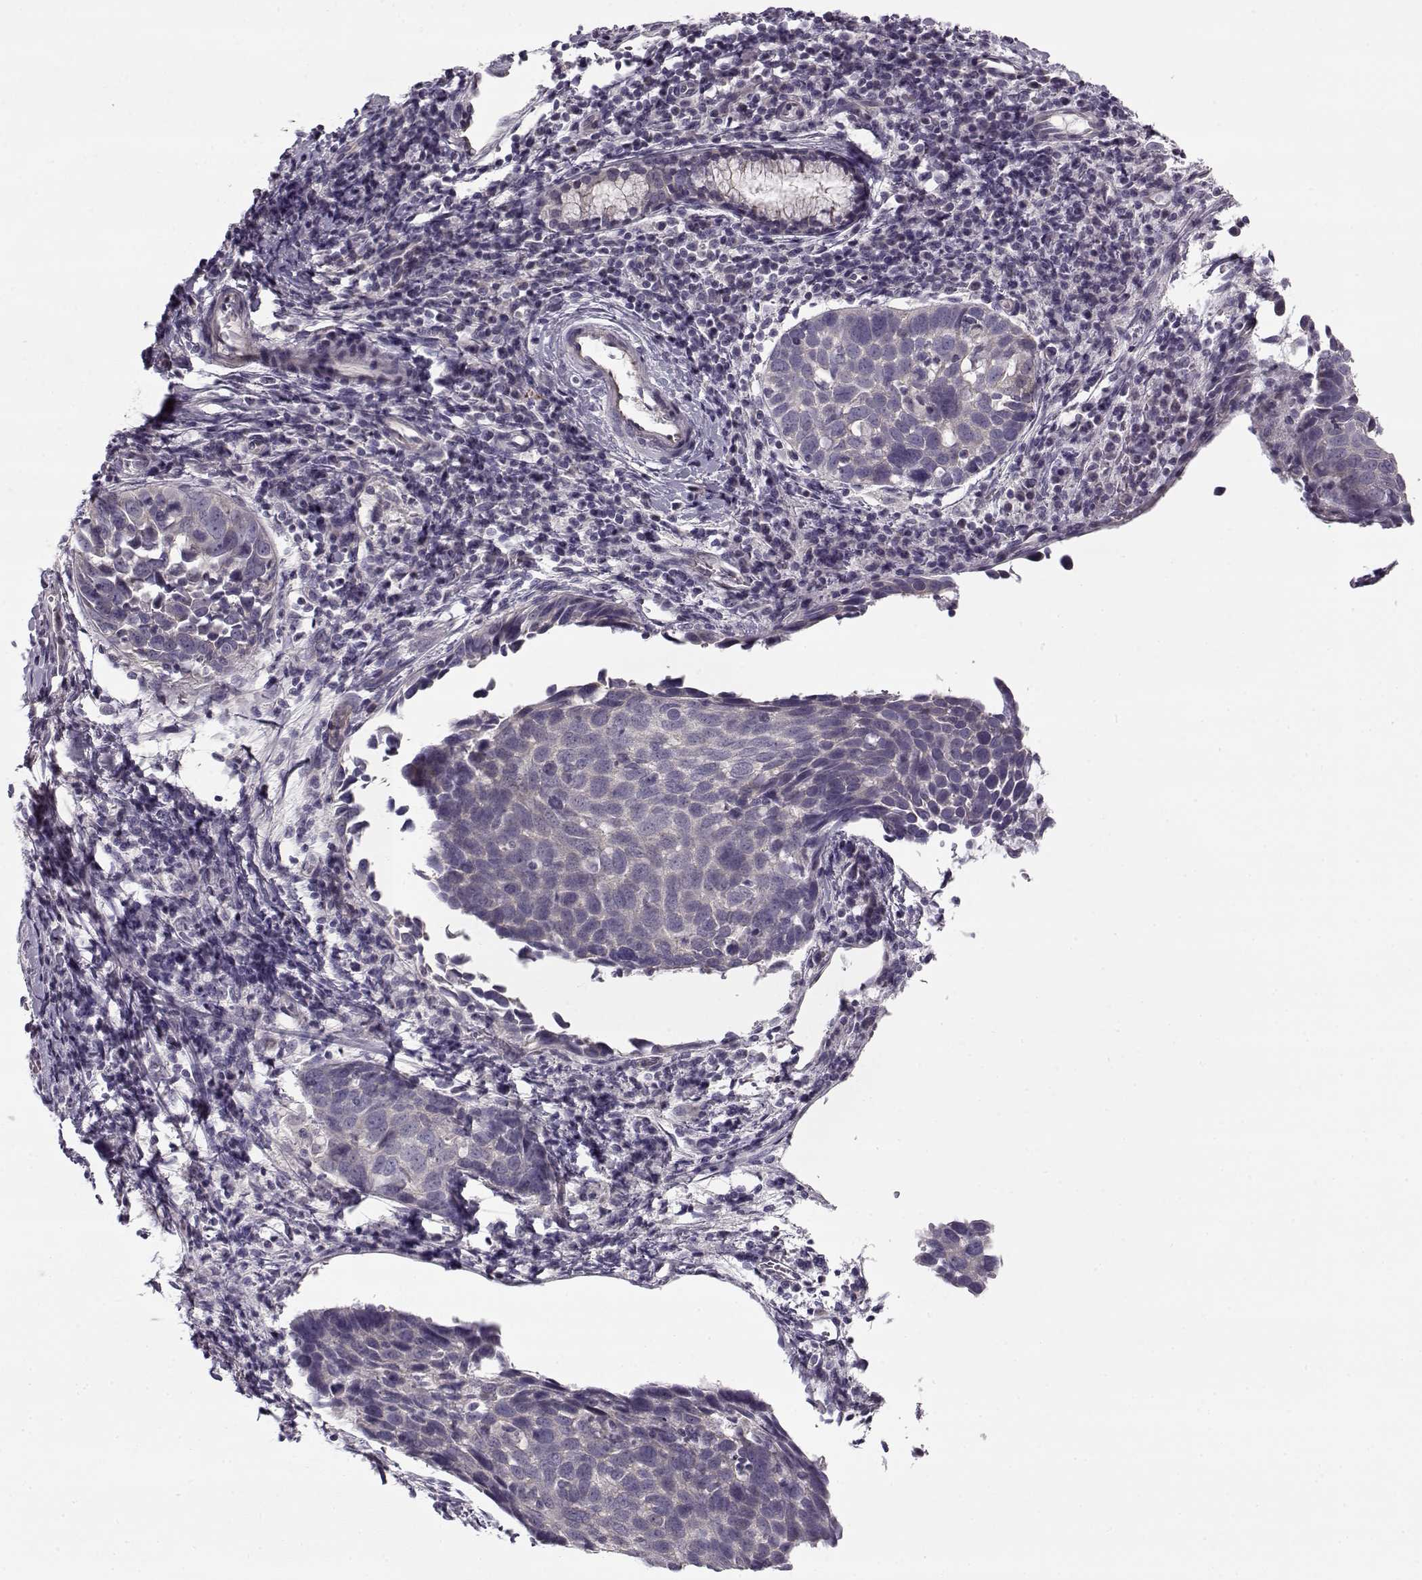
{"staining": {"intensity": "negative", "quantity": "none", "location": "none"}, "tissue": "lung cancer", "cell_type": "Tumor cells", "image_type": "cancer", "snomed": [{"axis": "morphology", "description": "Squamous cell carcinoma, NOS"}, {"axis": "topography", "description": "Lung"}], "caption": "This photomicrograph is of lung squamous cell carcinoma stained with IHC to label a protein in brown with the nuclei are counter-stained blue. There is no staining in tumor cells. Nuclei are stained in blue.", "gene": "PNMT", "patient": {"sex": "male", "age": 57}}